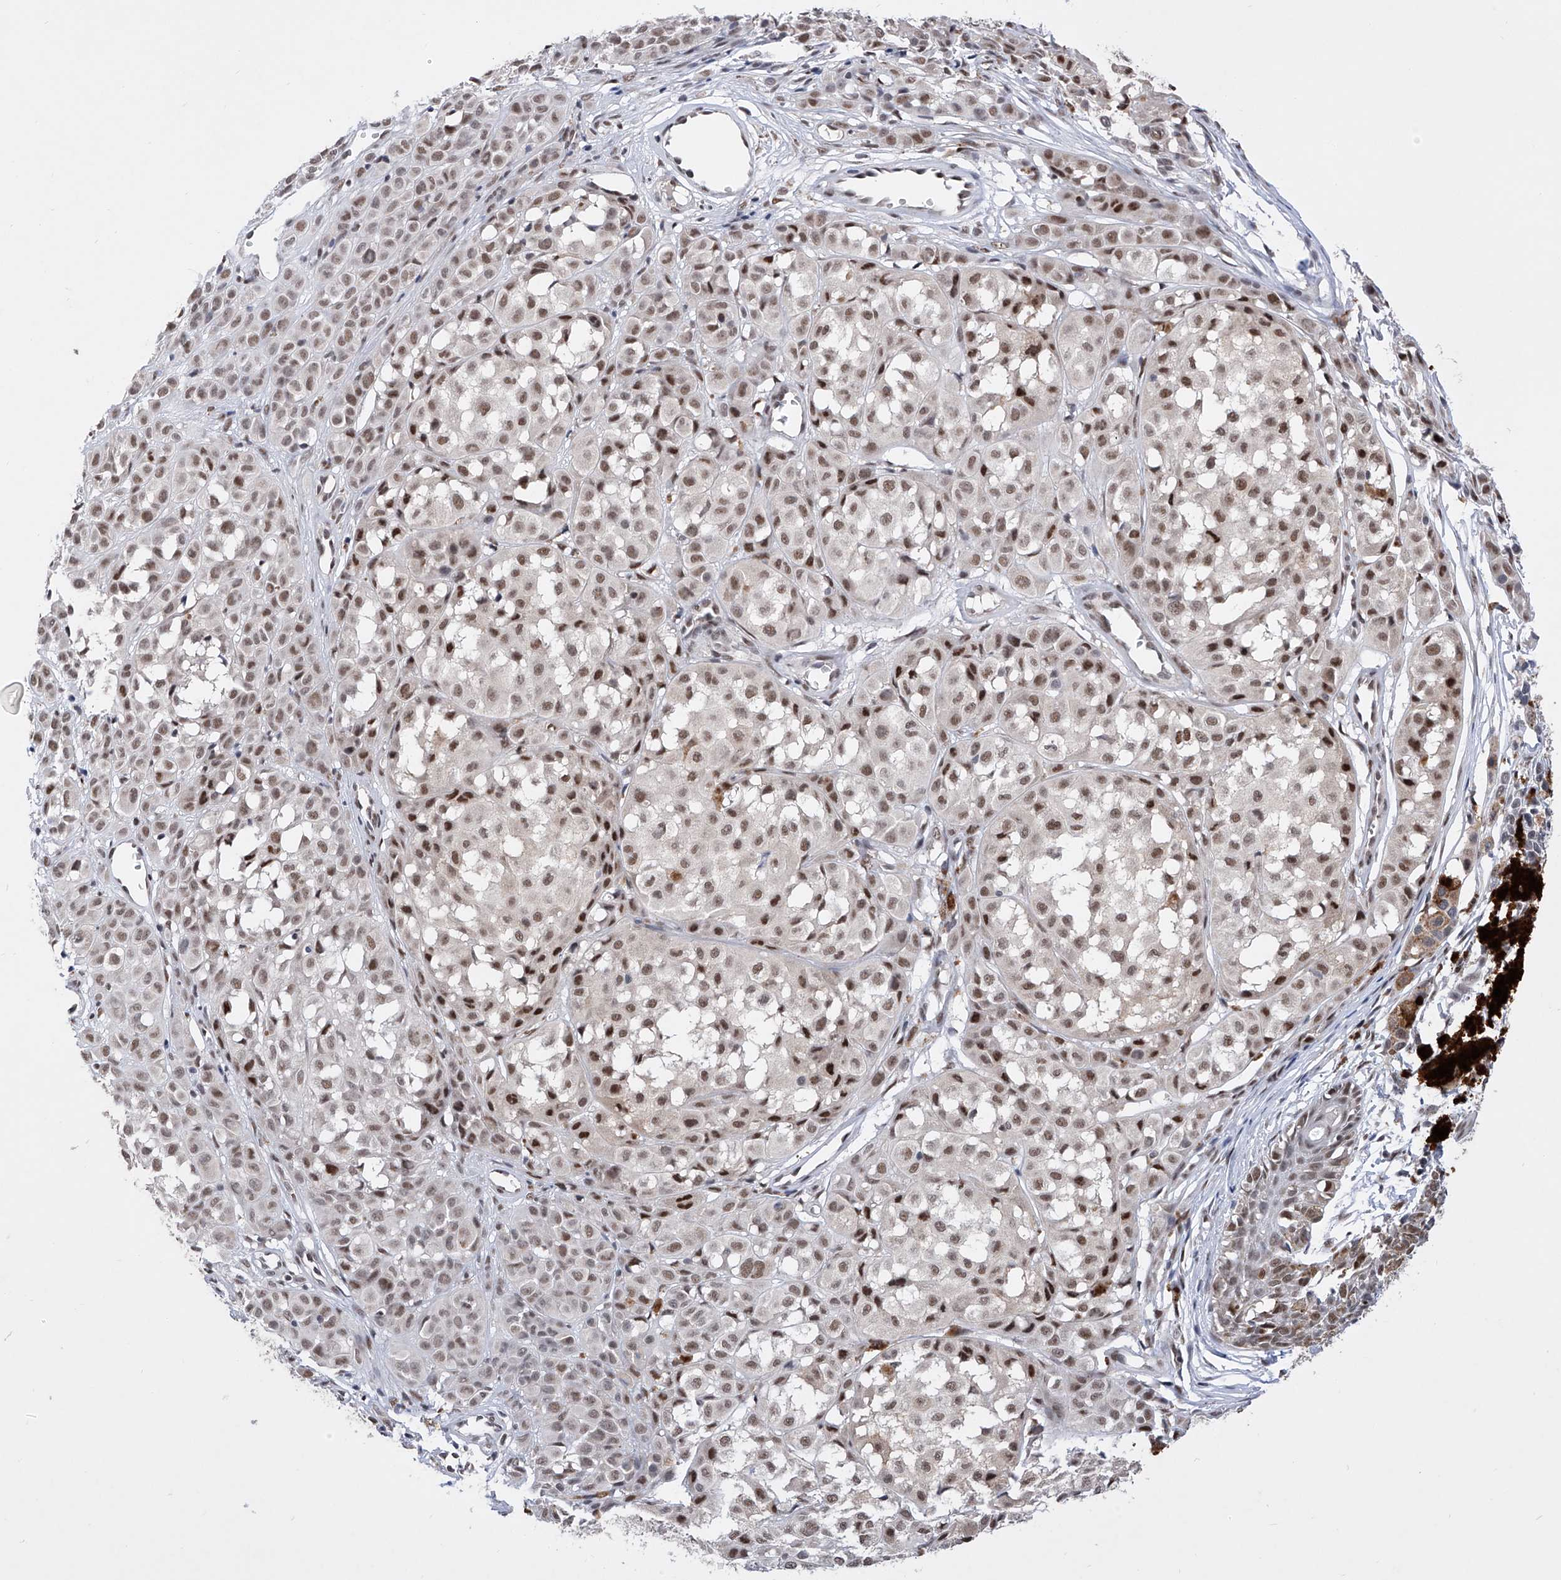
{"staining": {"intensity": "moderate", "quantity": "25%-75%", "location": "nuclear"}, "tissue": "melanoma", "cell_type": "Tumor cells", "image_type": "cancer", "snomed": [{"axis": "morphology", "description": "Malignant melanoma, NOS"}, {"axis": "topography", "description": "Skin of leg"}], "caption": "Tumor cells show moderate nuclear positivity in approximately 25%-75% of cells in melanoma.", "gene": "RAD54L", "patient": {"sex": "female", "age": 72}}